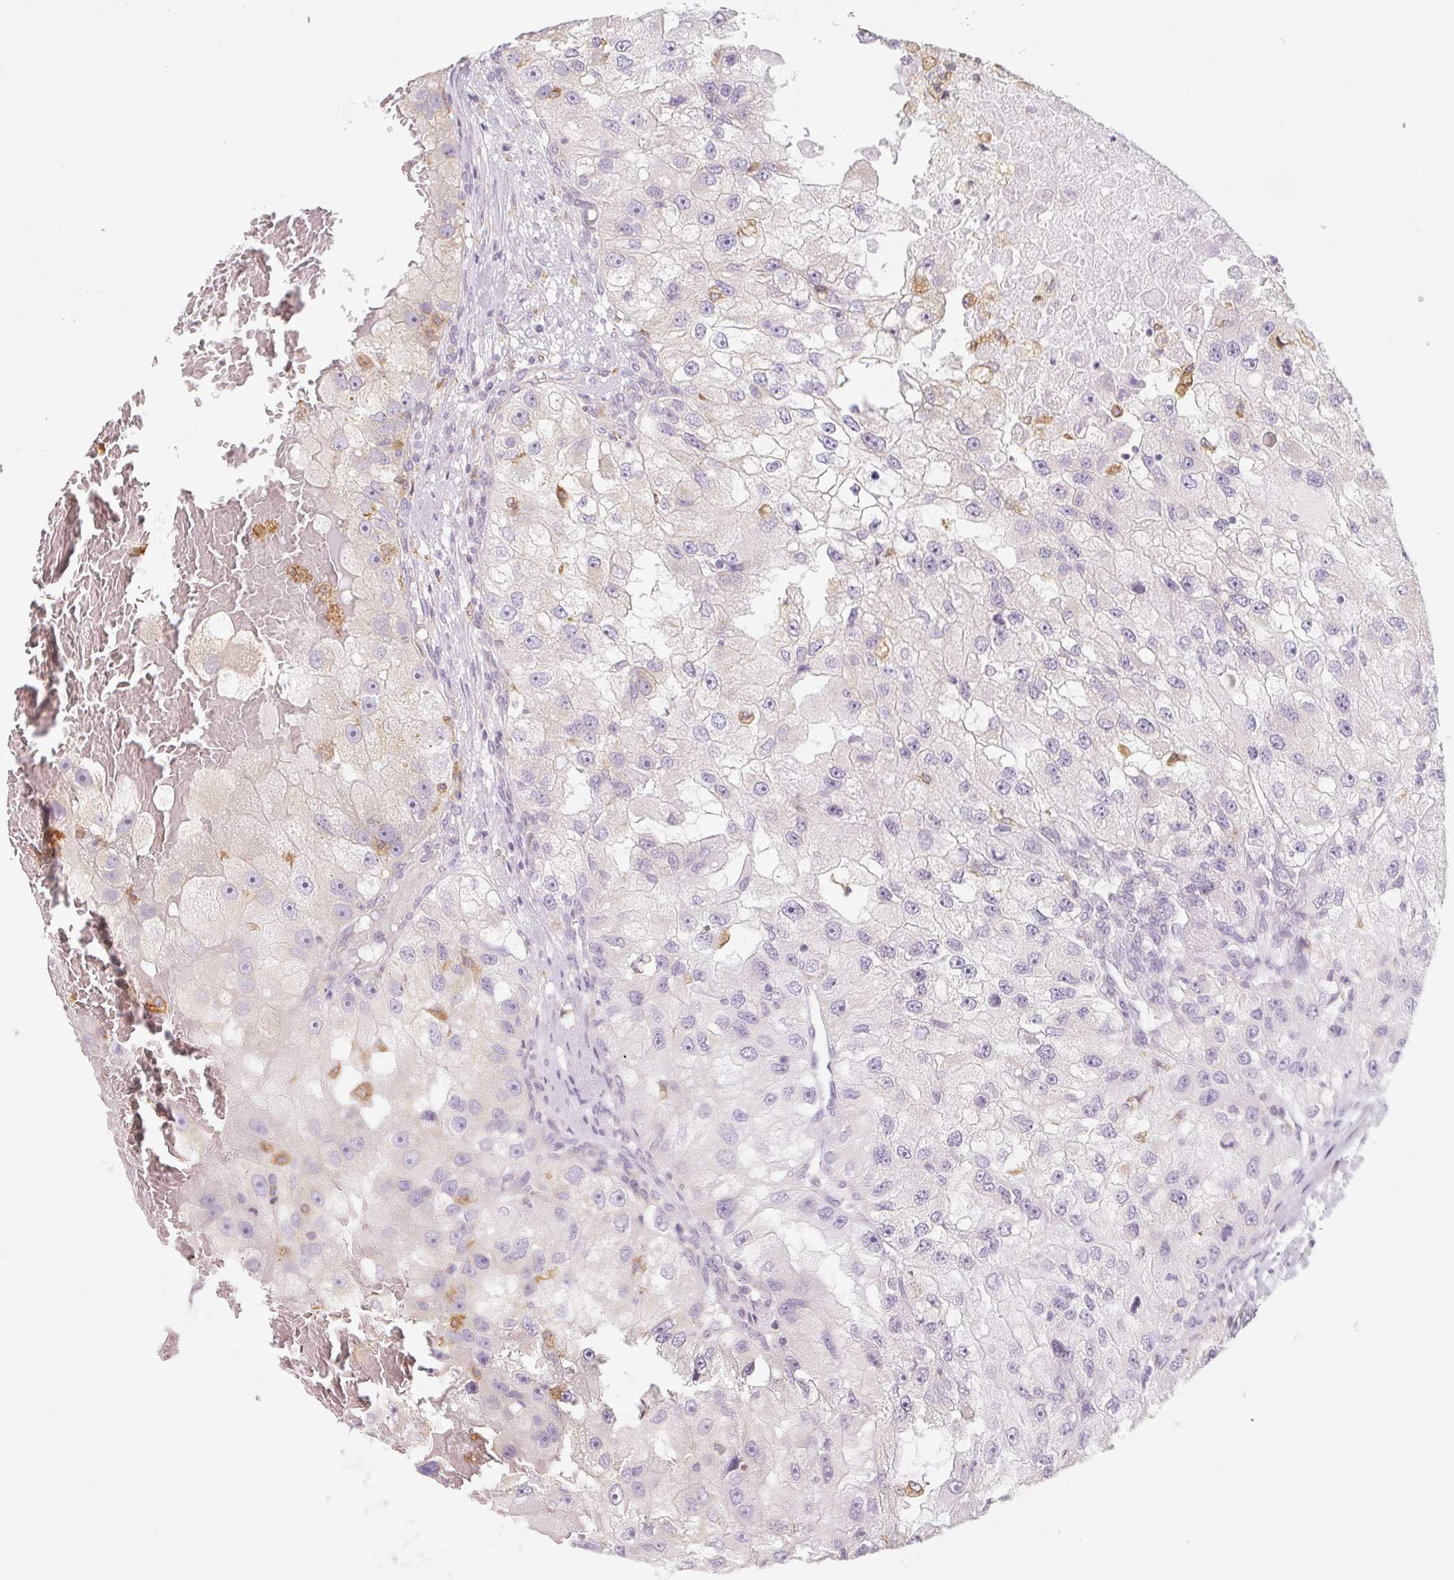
{"staining": {"intensity": "negative", "quantity": "none", "location": "none"}, "tissue": "renal cancer", "cell_type": "Tumor cells", "image_type": "cancer", "snomed": [{"axis": "morphology", "description": "Adenocarcinoma, NOS"}, {"axis": "topography", "description": "Kidney"}], "caption": "Immunohistochemistry photomicrograph of adenocarcinoma (renal) stained for a protein (brown), which shows no positivity in tumor cells.", "gene": "SOAT1", "patient": {"sex": "male", "age": 63}}